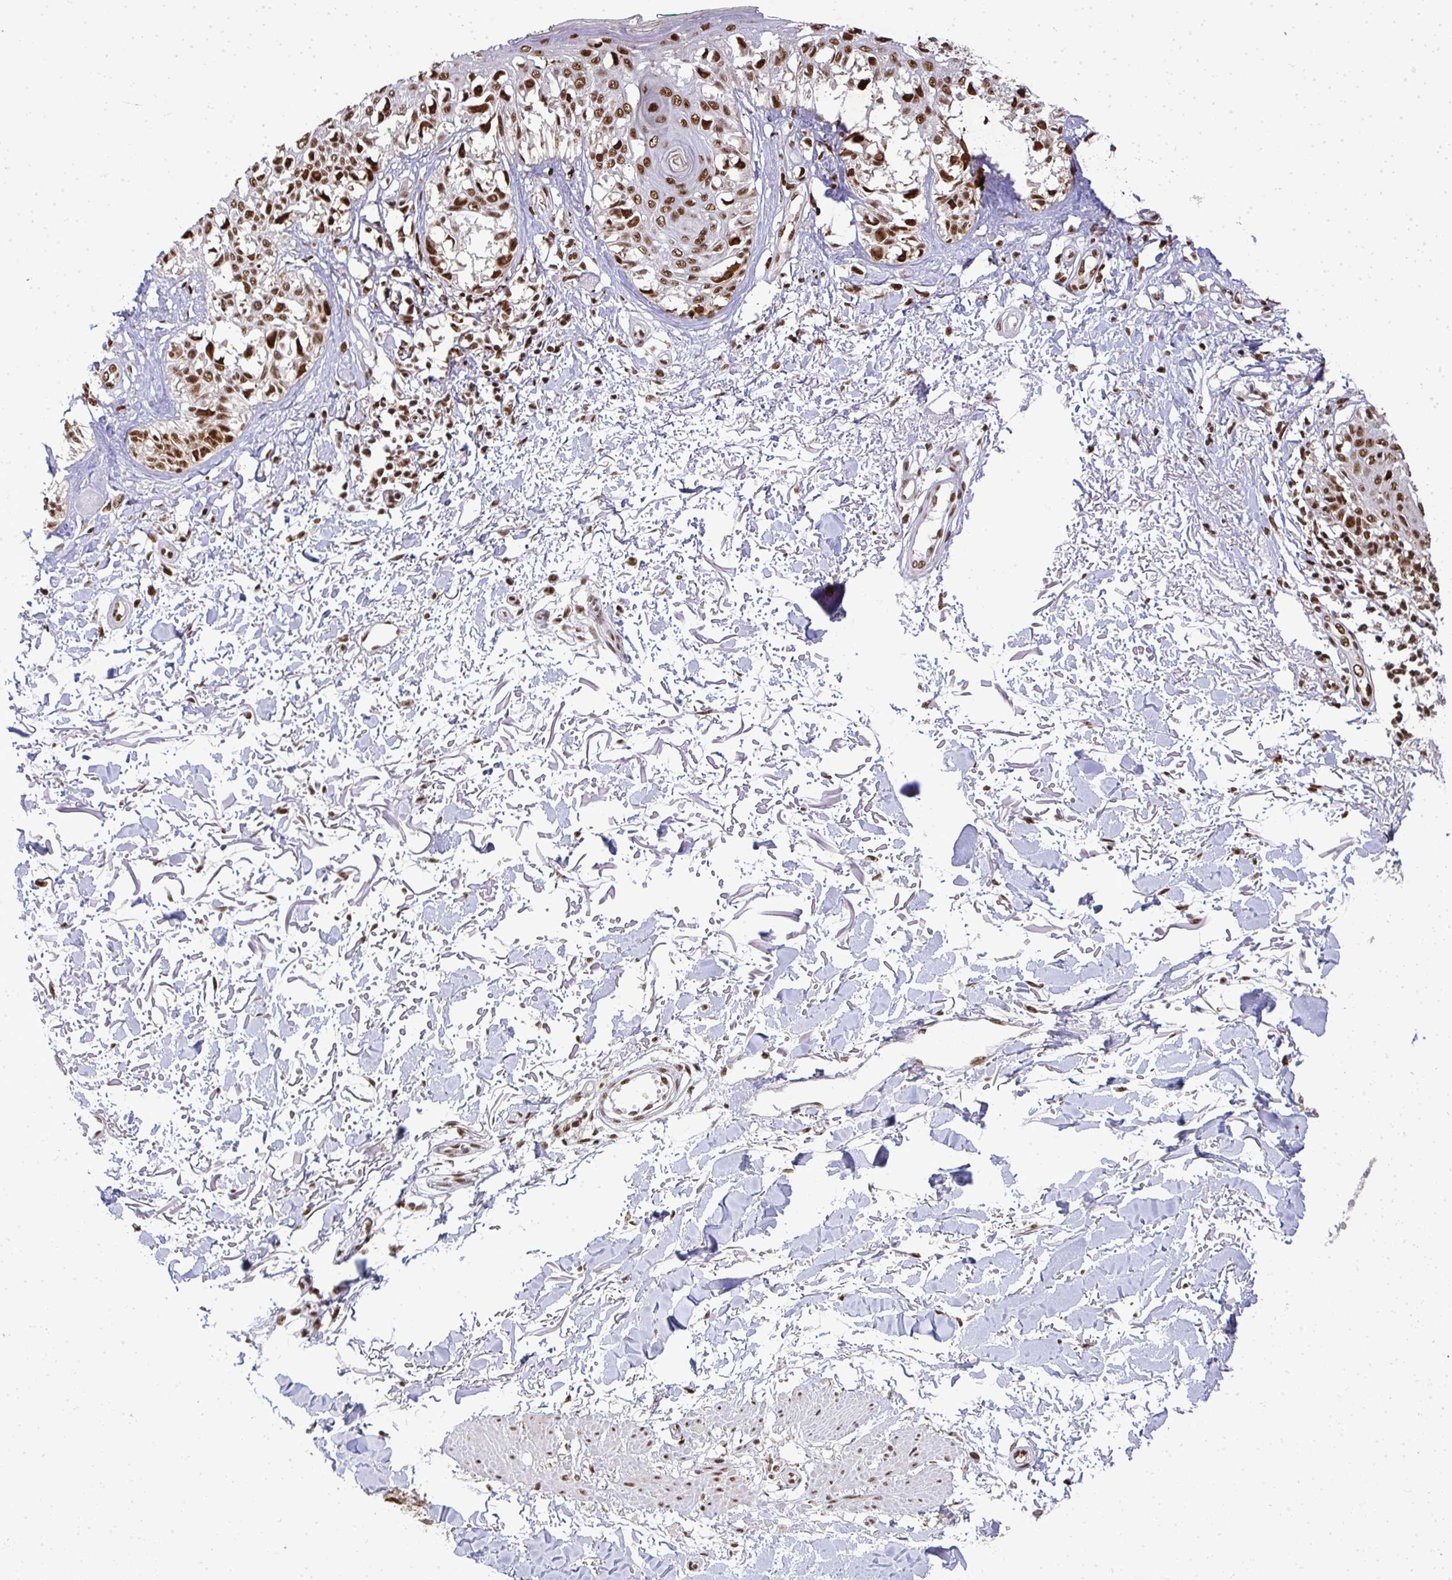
{"staining": {"intensity": "strong", "quantity": ">75%", "location": "nuclear"}, "tissue": "melanoma", "cell_type": "Tumor cells", "image_type": "cancer", "snomed": [{"axis": "morphology", "description": "Malignant melanoma, NOS"}, {"axis": "topography", "description": "Skin"}], "caption": "Immunohistochemical staining of human malignant melanoma shows high levels of strong nuclear protein staining in approximately >75% of tumor cells. The staining was performed using DAB, with brown indicating positive protein expression. Nuclei are stained blue with hematoxylin.", "gene": "U2AF1", "patient": {"sex": "male", "age": 73}}